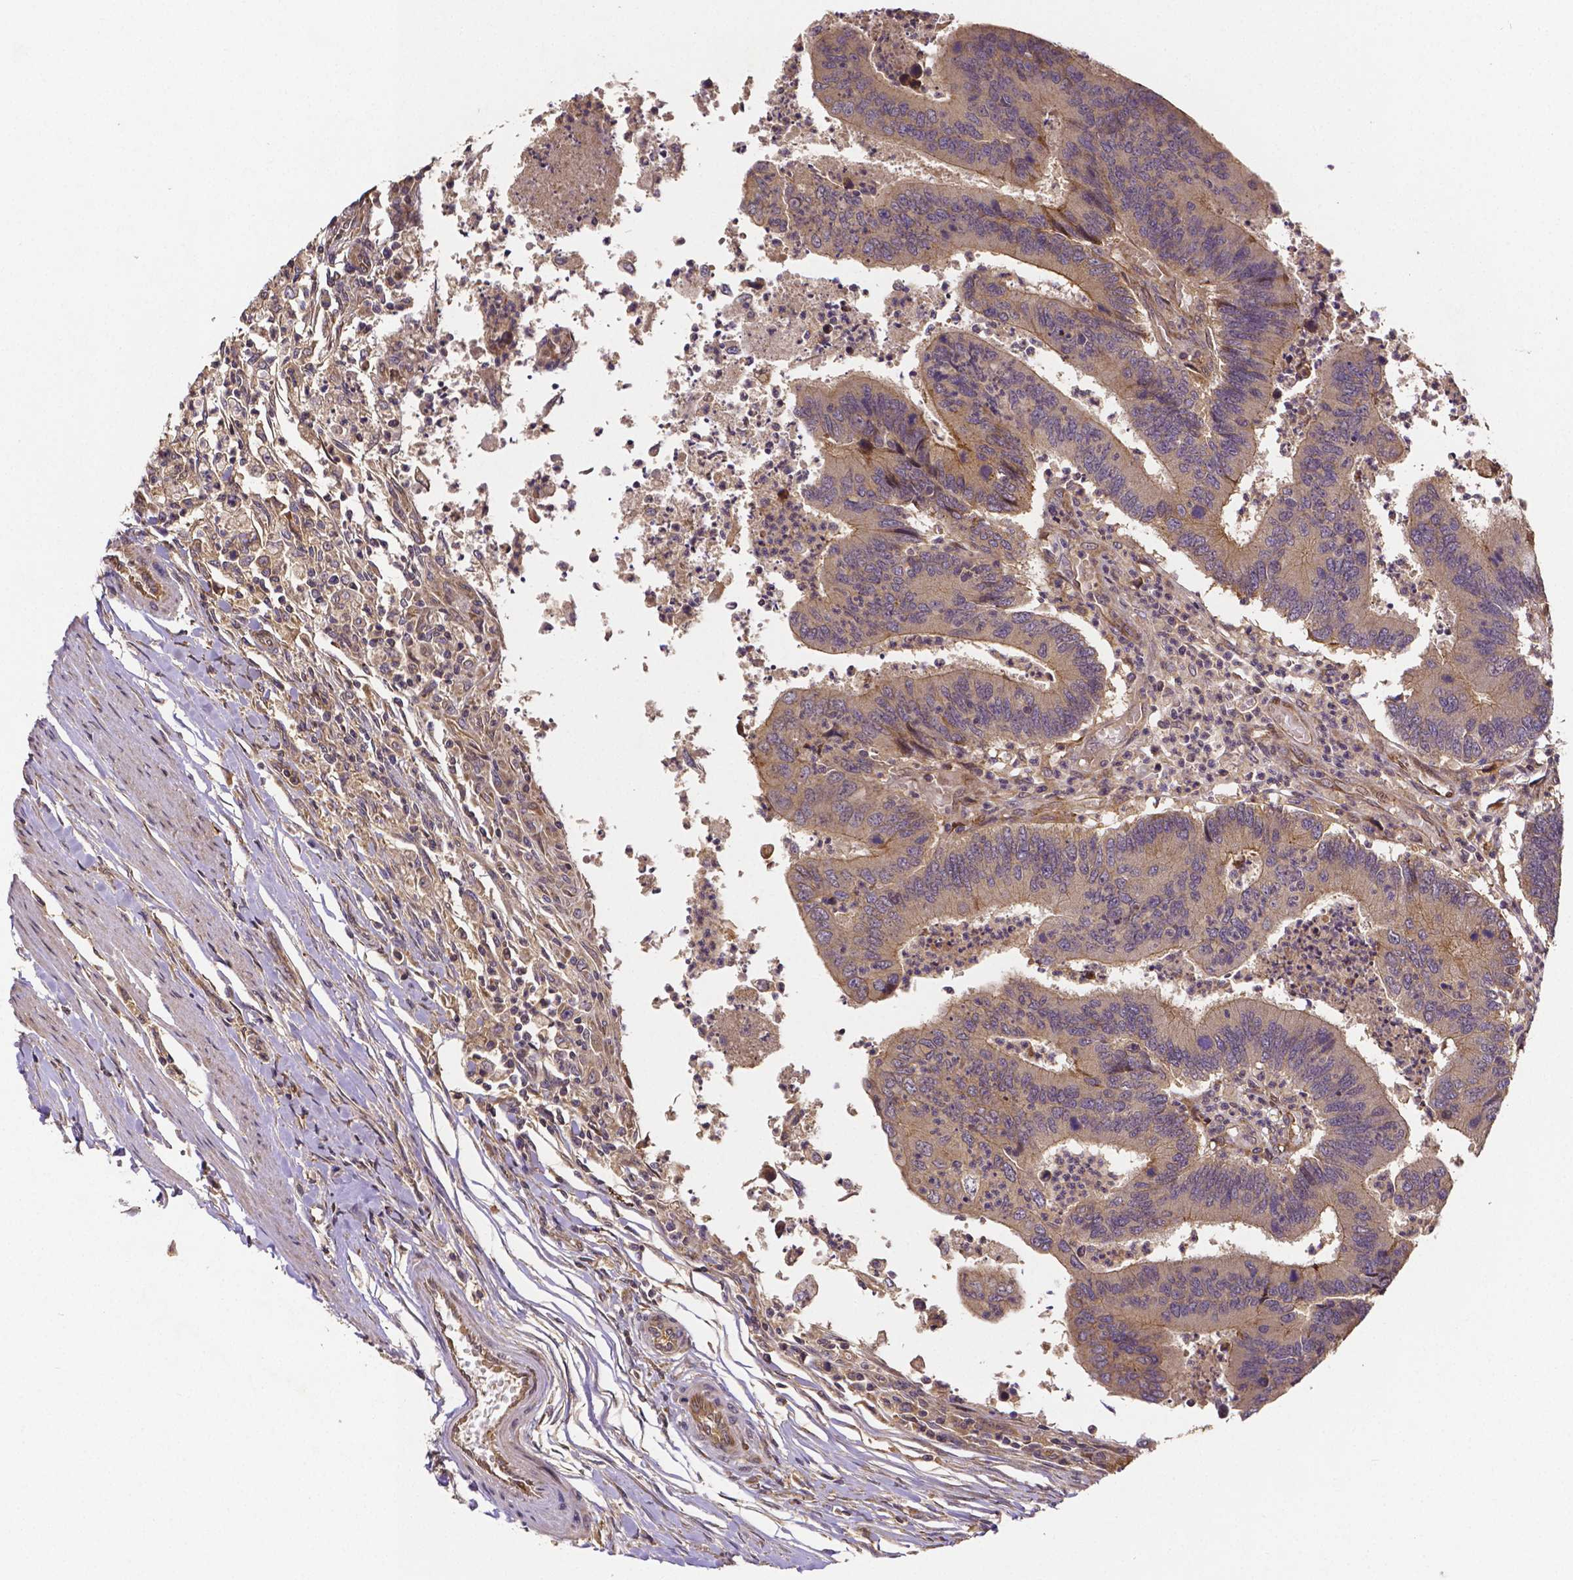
{"staining": {"intensity": "weak", "quantity": ">75%", "location": "cytoplasmic/membranous"}, "tissue": "colorectal cancer", "cell_type": "Tumor cells", "image_type": "cancer", "snomed": [{"axis": "morphology", "description": "Adenocarcinoma, NOS"}, {"axis": "topography", "description": "Colon"}], "caption": "Immunohistochemical staining of human colorectal adenocarcinoma demonstrates low levels of weak cytoplasmic/membranous protein expression in approximately >75% of tumor cells. (brown staining indicates protein expression, while blue staining denotes nuclei).", "gene": "RNF123", "patient": {"sex": "female", "age": 67}}